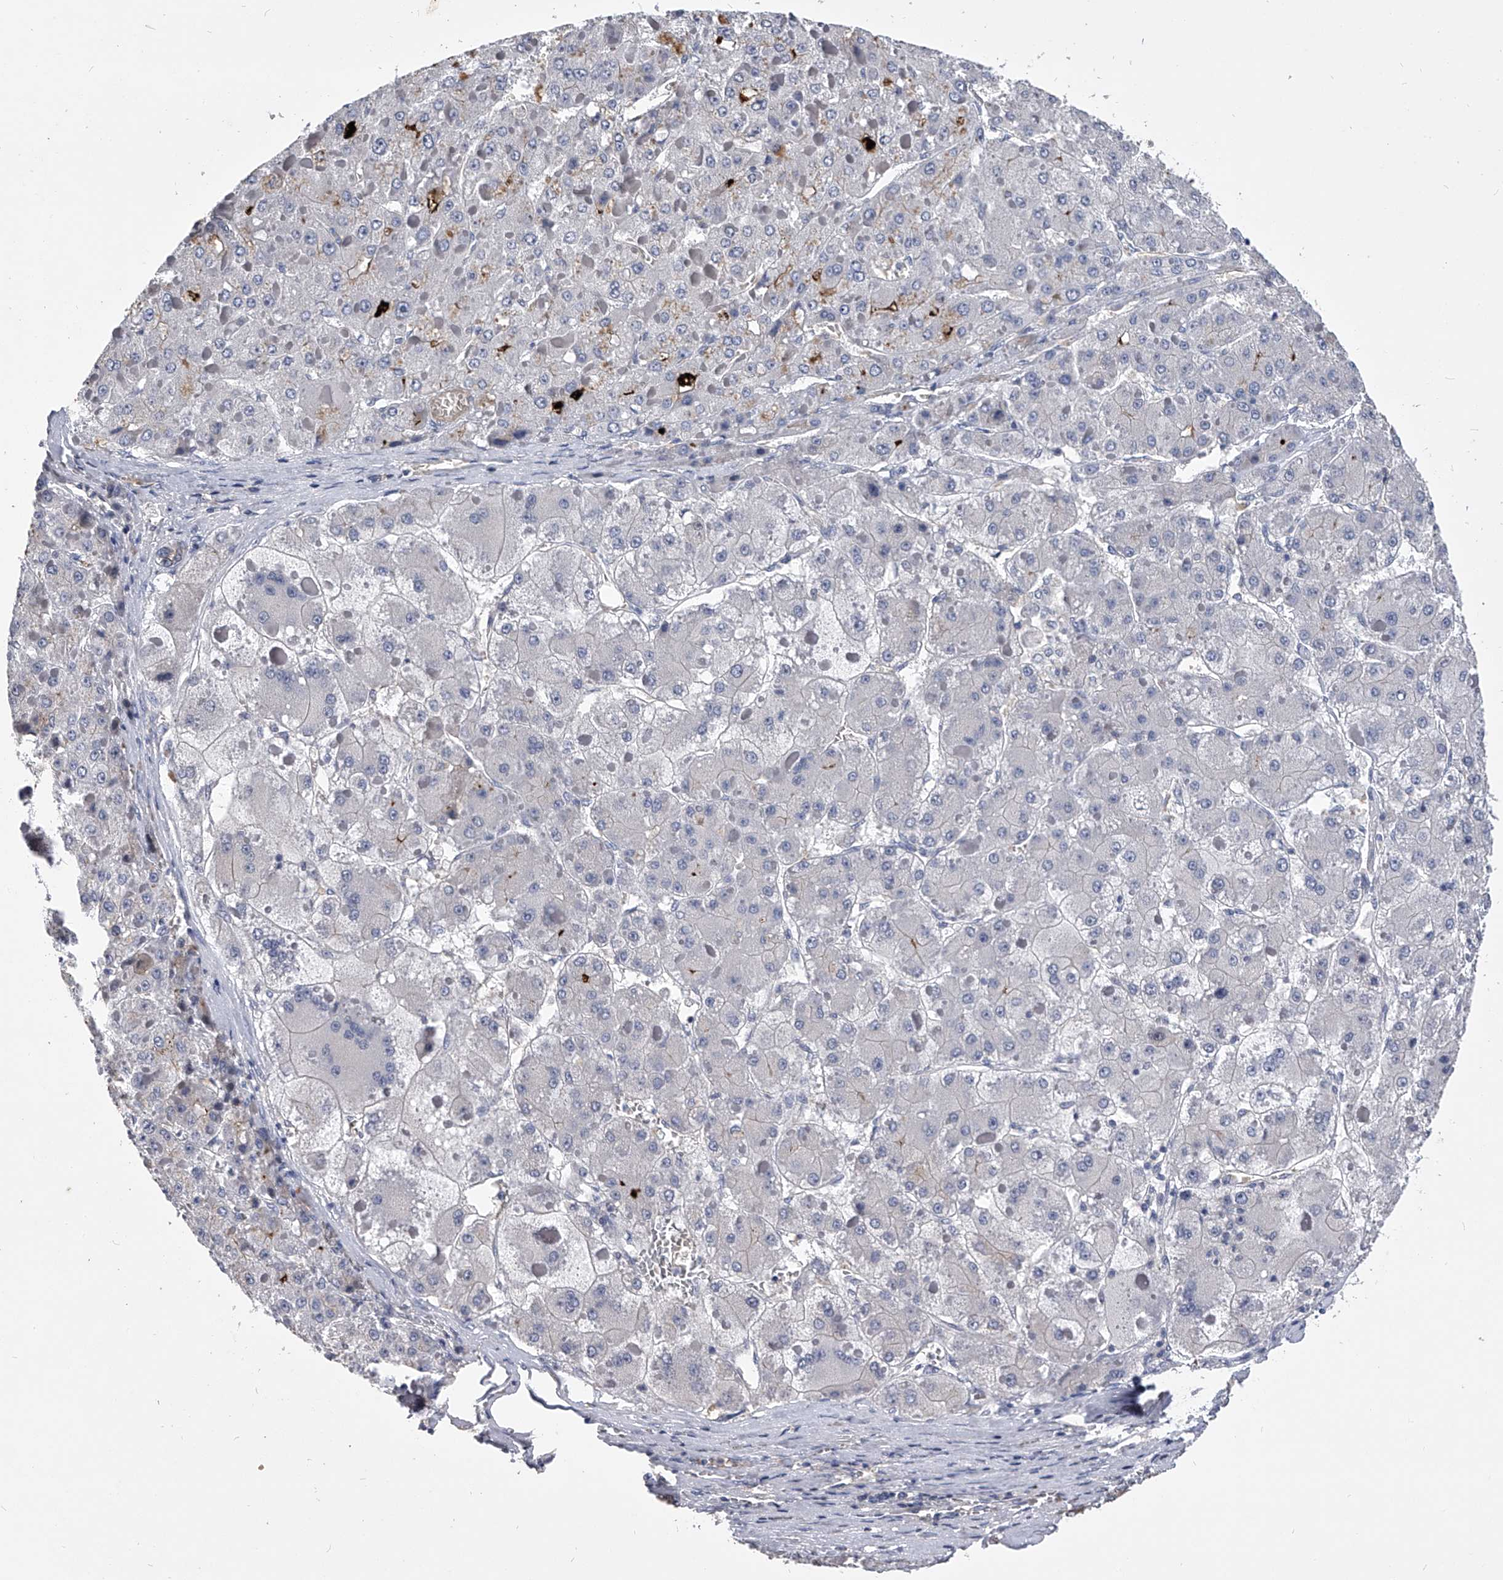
{"staining": {"intensity": "negative", "quantity": "none", "location": "none"}, "tissue": "liver cancer", "cell_type": "Tumor cells", "image_type": "cancer", "snomed": [{"axis": "morphology", "description": "Carcinoma, Hepatocellular, NOS"}, {"axis": "topography", "description": "Liver"}], "caption": "Tumor cells are negative for protein expression in human liver cancer (hepatocellular carcinoma).", "gene": "MDN1", "patient": {"sex": "female", "age": 73}}